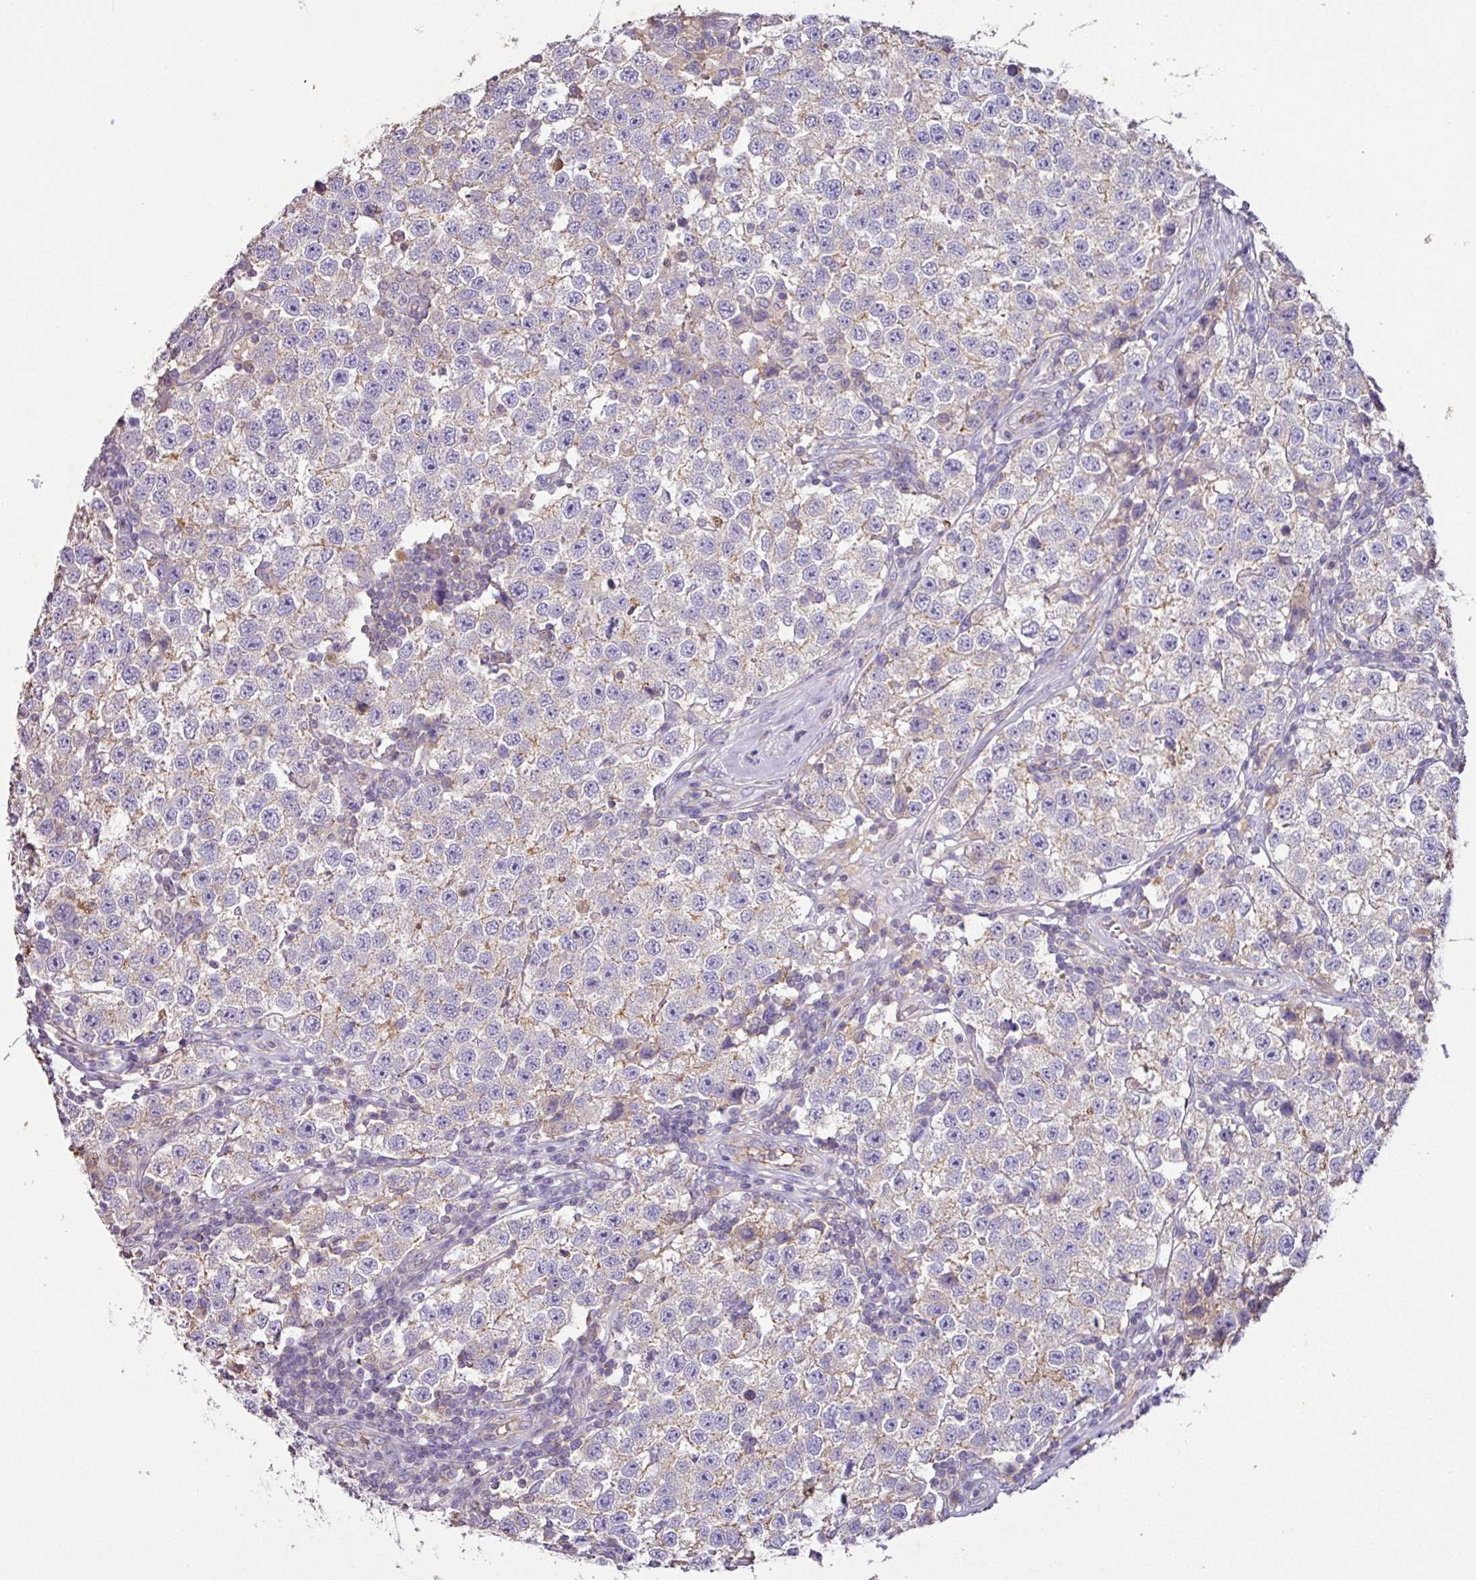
{"staining": {"intensity": "weak", "quantity": "<25%", "location": "cytoplasmic/membranous"}, "tissue": "testis cancer", "cell_type": "Tumor cells", "image_type": "cancer", "snomed": [{"axis": "morphology", "description": "Seminoma, NOS"}, {"axis": "topography", "description": "Testis"}], "caption": "Immunohistochemical staining of testis seminoma reveals no significant staining in tumor cells. (DAB immunohistochemistry (IHC) with hematoxylin counter stain).", "gene": "AGR3", "patient": {"sex": "male", "age": 34}}